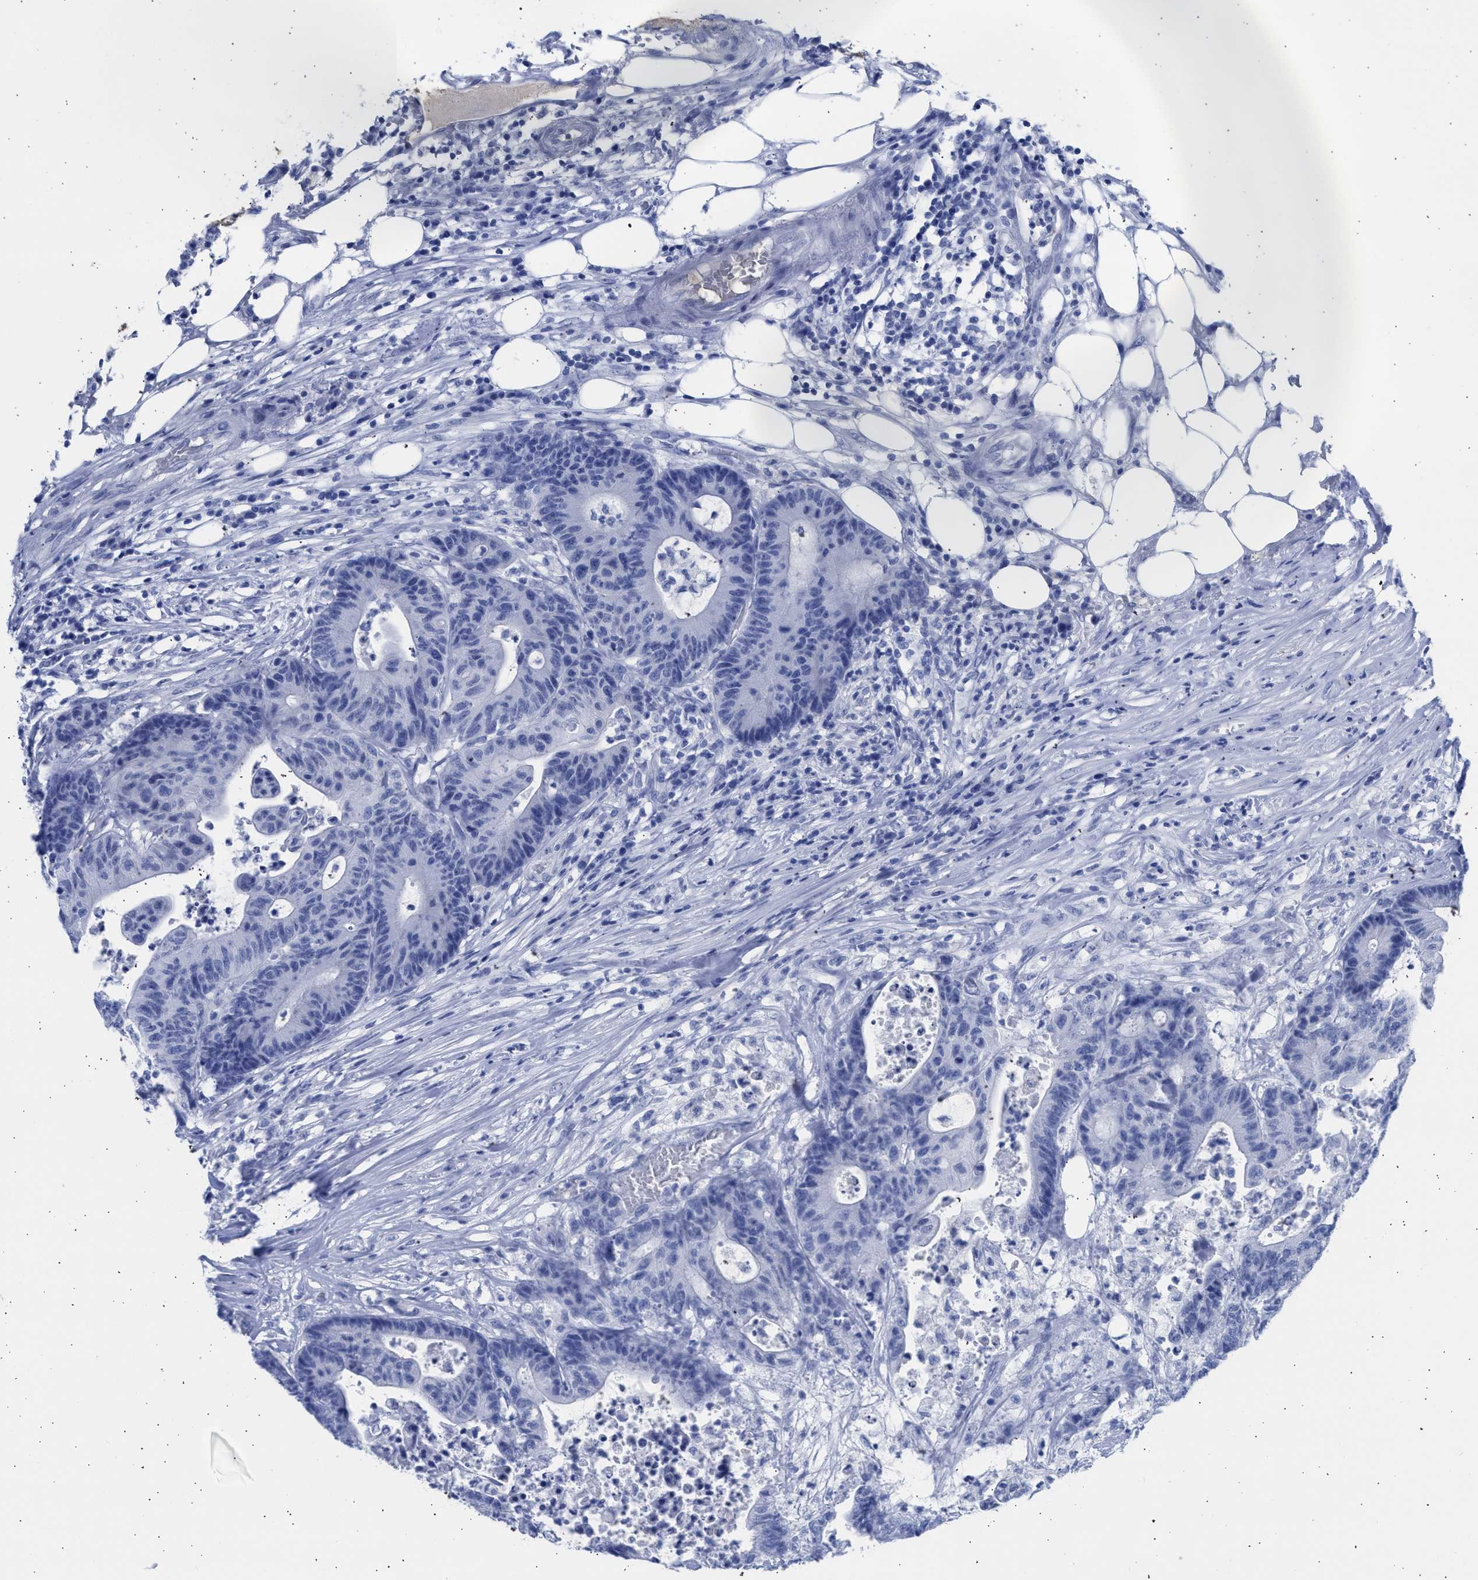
{"staining": {"intensity": "negative", "quantity": "none", "location": "none"}, "tissue": "colorectal cancer", "cell_type": "Tumor cells", "image_type": "cancer", "snomed": [{"axis": "morphology", "description": "Adenocarcinoma, NOS"}, {"axis": "topography", "description": "Colon"}], "caption": "IHC image of human colorectal cancer stained for a protein (brown), which displays no positivity in tumor cells. The staining is performed using DAB brown chromogen with nuclei counter-stained in using hematoxylin.", "gene": "RSPH1", "patient": {"sex": "female", "age": 84}}